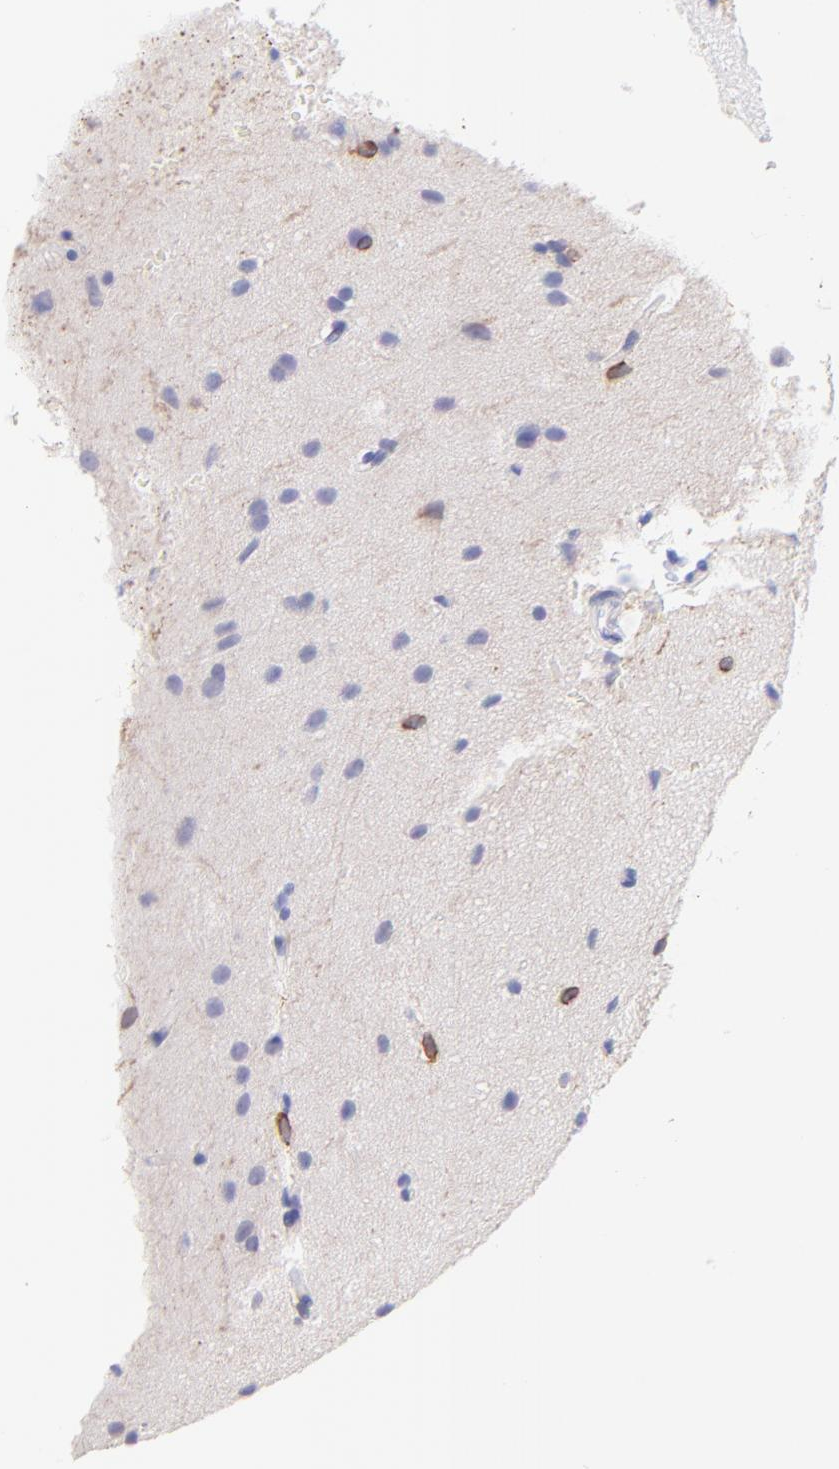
{"staining": {"intensity": "moderate", "quantity": "<25%", "location": "cytoplasmic/membranous"}, "tissue": "glioma", "cell_type": "Tumor cells", "image_type": "cancer", "snomed": [{"axis": "morphology", "description": "Glioma, malignant, Low grade"}, {"axis": "topography", "description": "Cerebral cortex"}], "caption": "Protein staining exhibits moderate cytoplasmic/membranous expression in approximately <25% of tumor cells in glioma.", "gene": "IRAG2", "patient": {"sex": "female", "age": 47}}